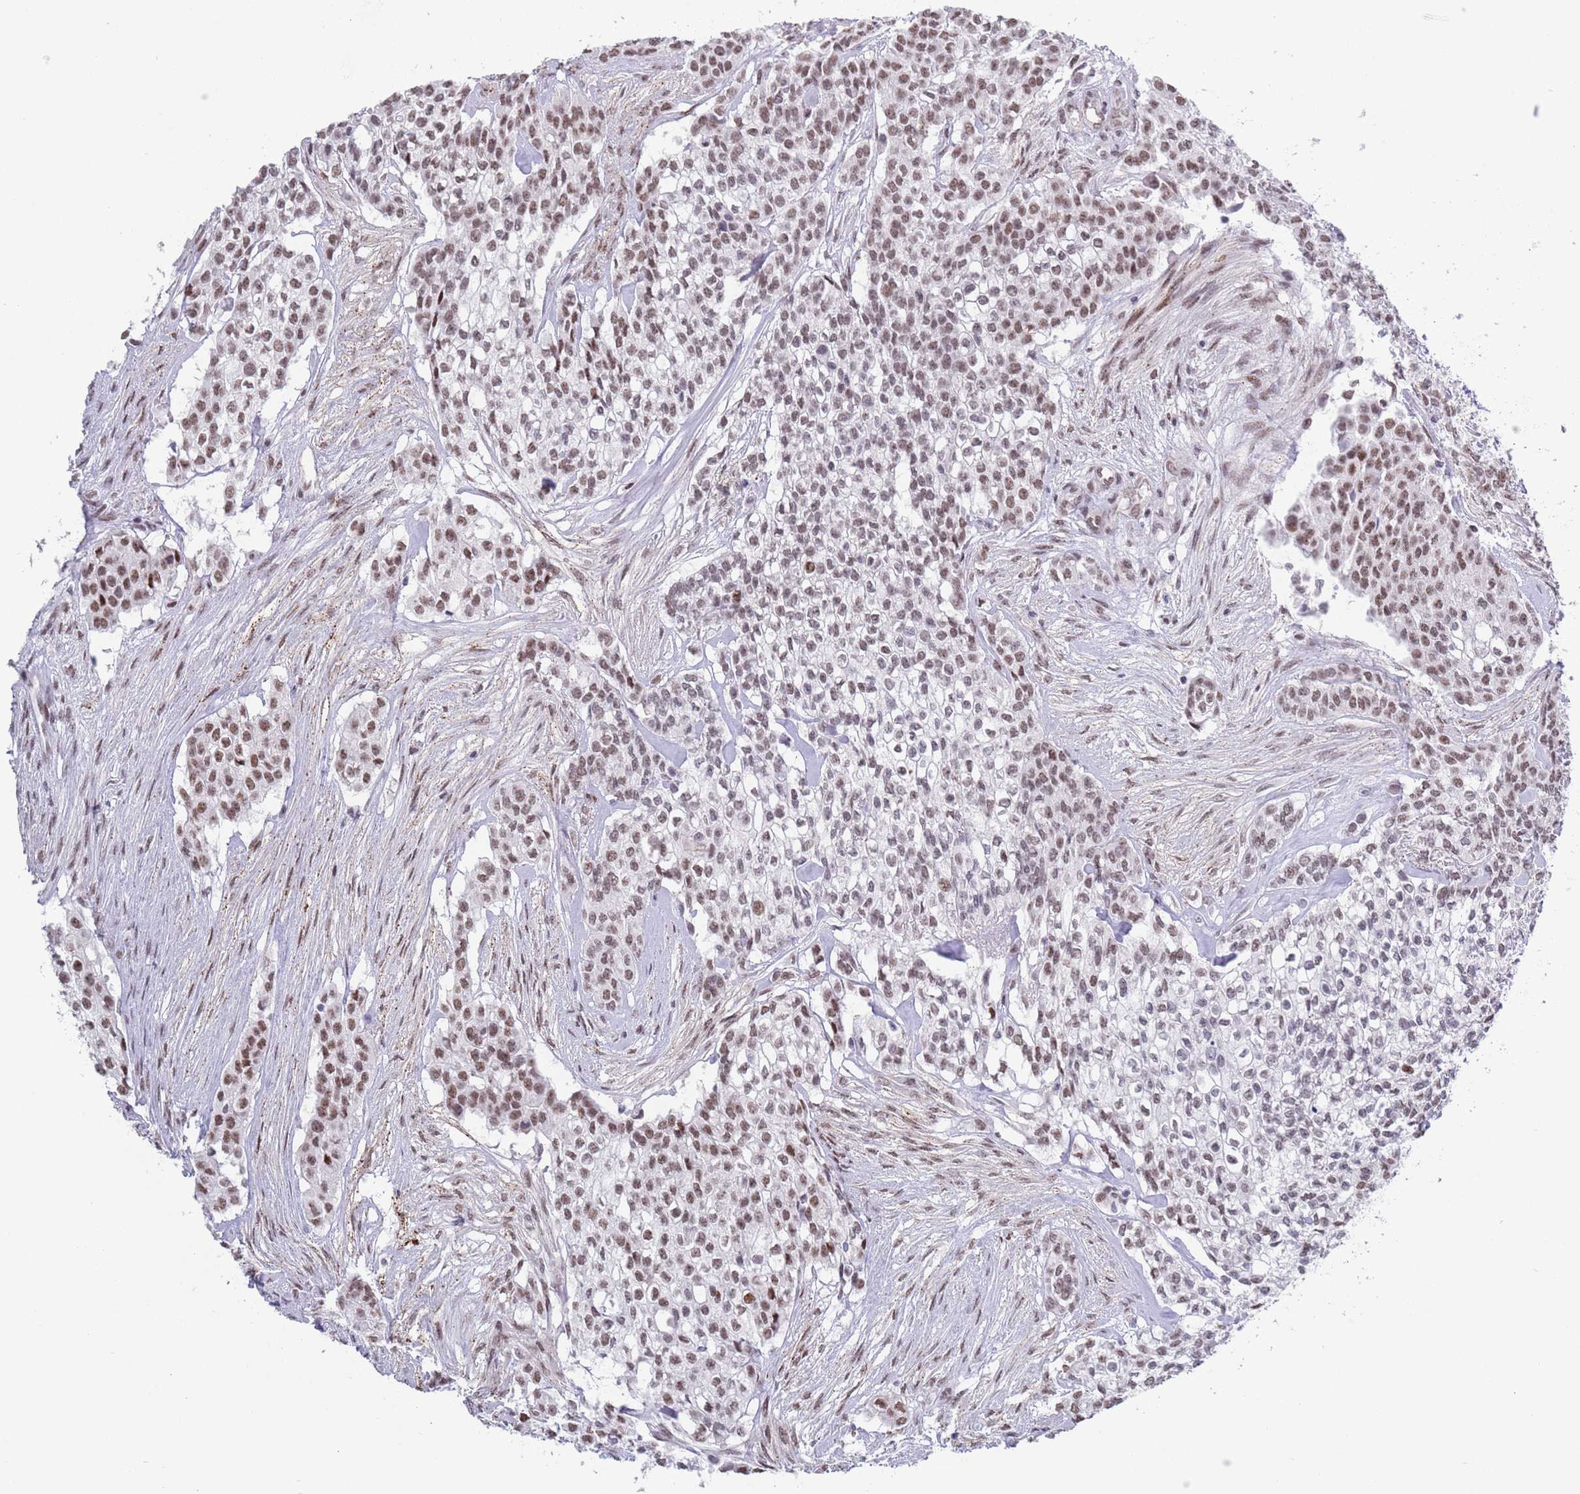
{"staining": {"intensity": "moderate", "quantity": ">75%", "location": "nuclear"}, "tissue": "head and neck cancer", "cell_type": "Tumor cells", "image_type": "cancer", "snomed": [{"axis": "morphology", "description": "Adenocarcinoma, NOS"}, {"axis": "topography", "description": "Head-Neck"}], "caption": "This micrograph shows immunohistochemistry (IHC) staining of head and neck cancer, with medium moderate nuclear staining in about >75% of tumor cells.", "gene": "ZNF382", "patient": {"sex": "male", "age": 81}}